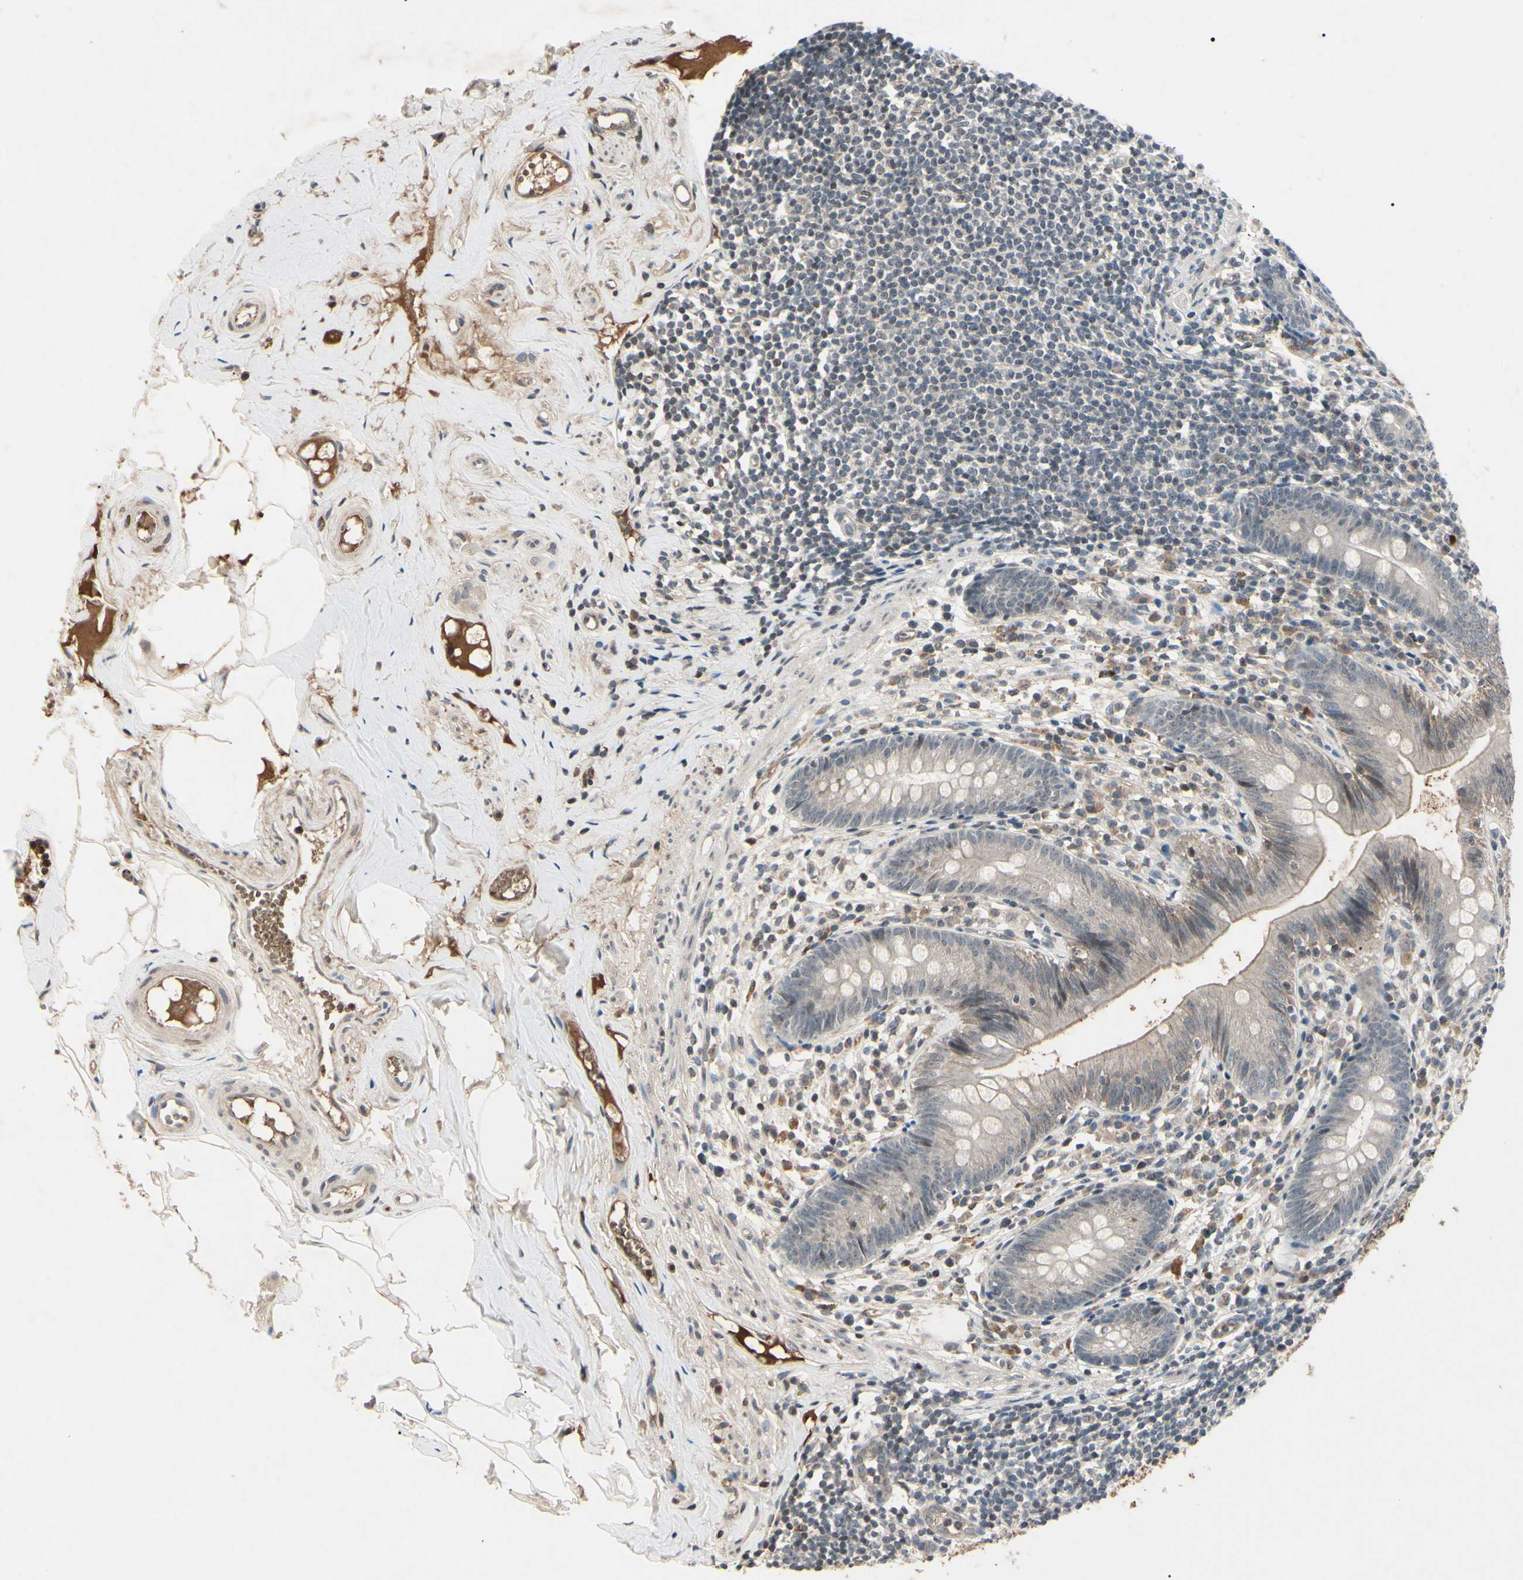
{"staining": {"intensity": "weak", "quantity": "<25%", "location": "cytoplasmic/membranous"}, "tissue": "appendix", "cell_type": "Glandular cells", "image_type": "normal", "snomed": [{"axis": "morphology", "description": "Normal tissue, NOS"}, {"axis": "topography", "description": "Appendix"}], "caption": "The IHC histopathology image has no significant expression in glandular cells of appendix.", "gene": "AEBP1", "patient": {"sex": "male", "age": 52}}